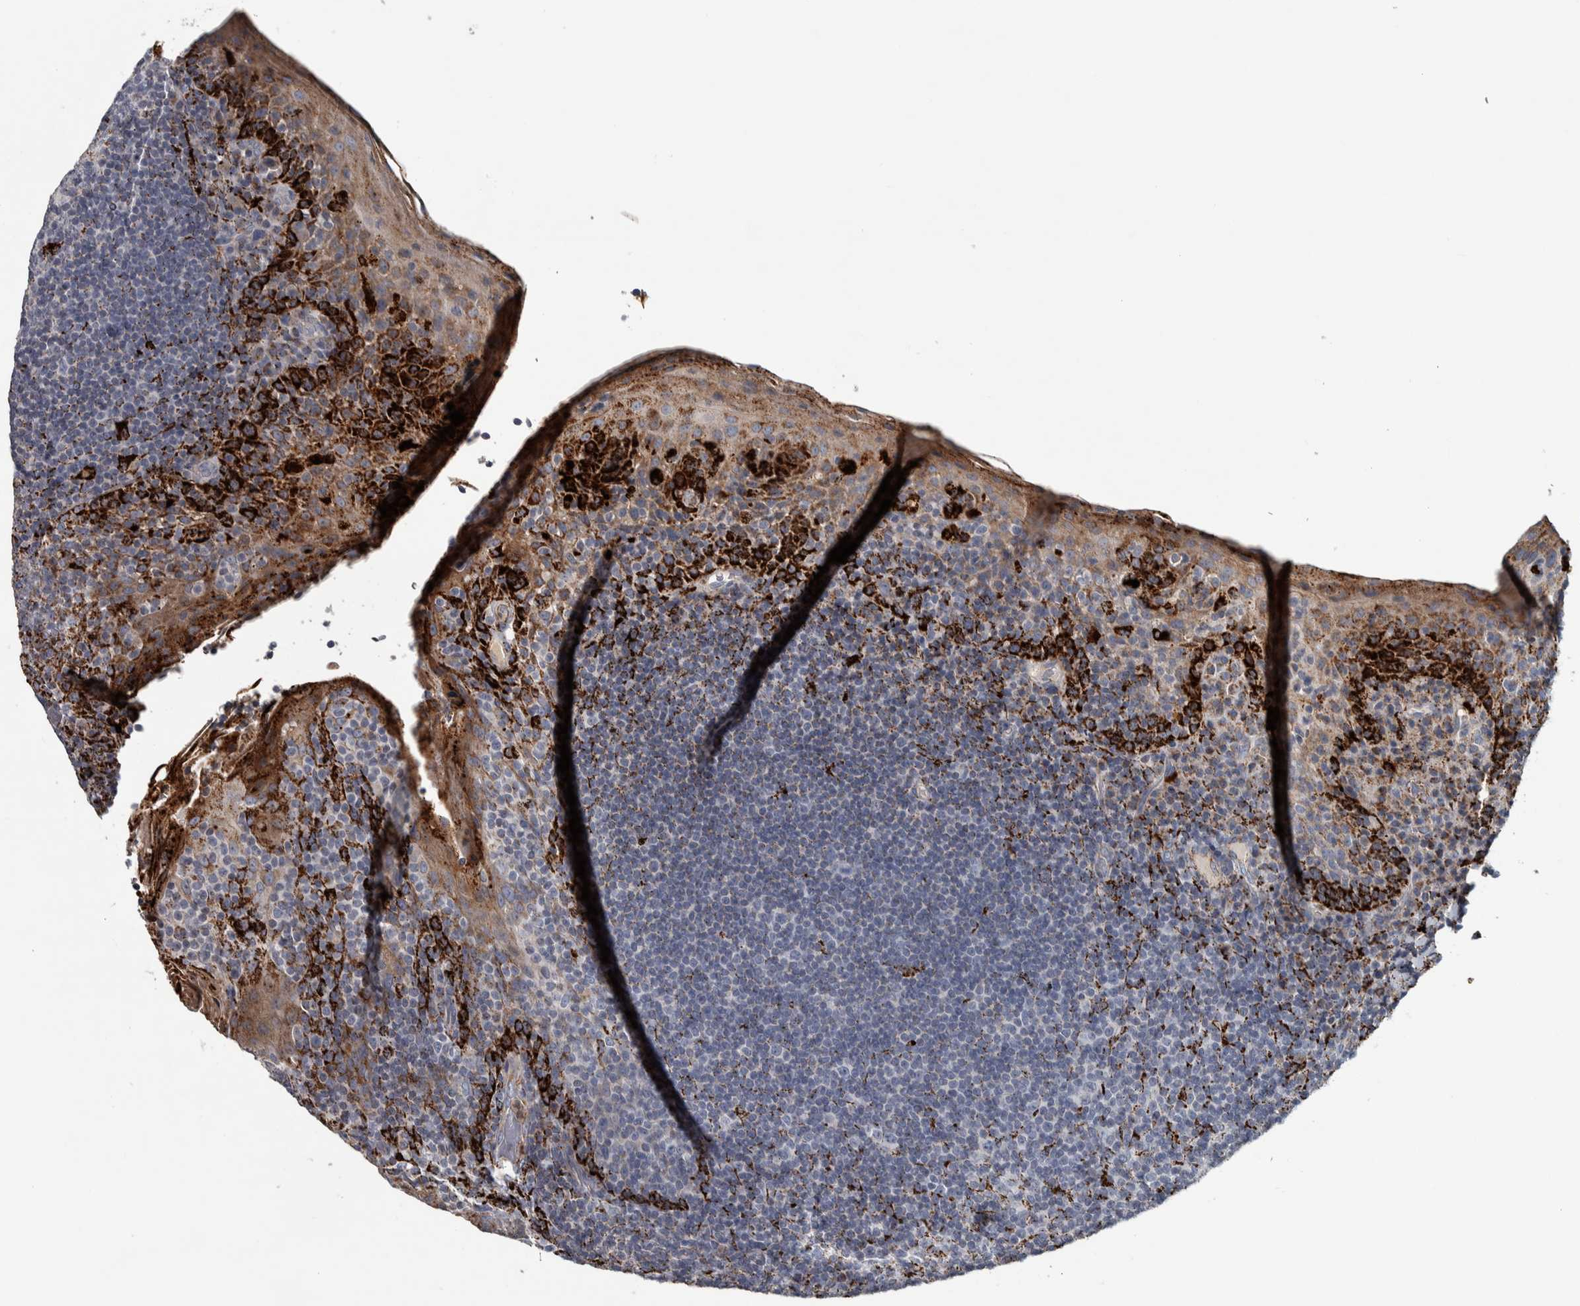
{"staining": {"intensity": "moderate", "quantity": "<25%", "location": "cytoplasmic/membranous"}, "tissue": "tonsil", "cell_type": "Germinal center cells", "image_type": "normal", "snomed": [{"axis": "morphology", "description": "Normal tissue, NOS"}, {"axis": "topography", "description": "Tonsil"}], "caption": "Brown immunohistochemical staining in normal tonsil shows moderate cytoplasmic/membranous positivity in about <25% of germinal center cells. Ihc stains the protein in brown and the nuclei are stained blue.", "gene": "FAM78A", "patient": {"sex": "male", "age": 17}}